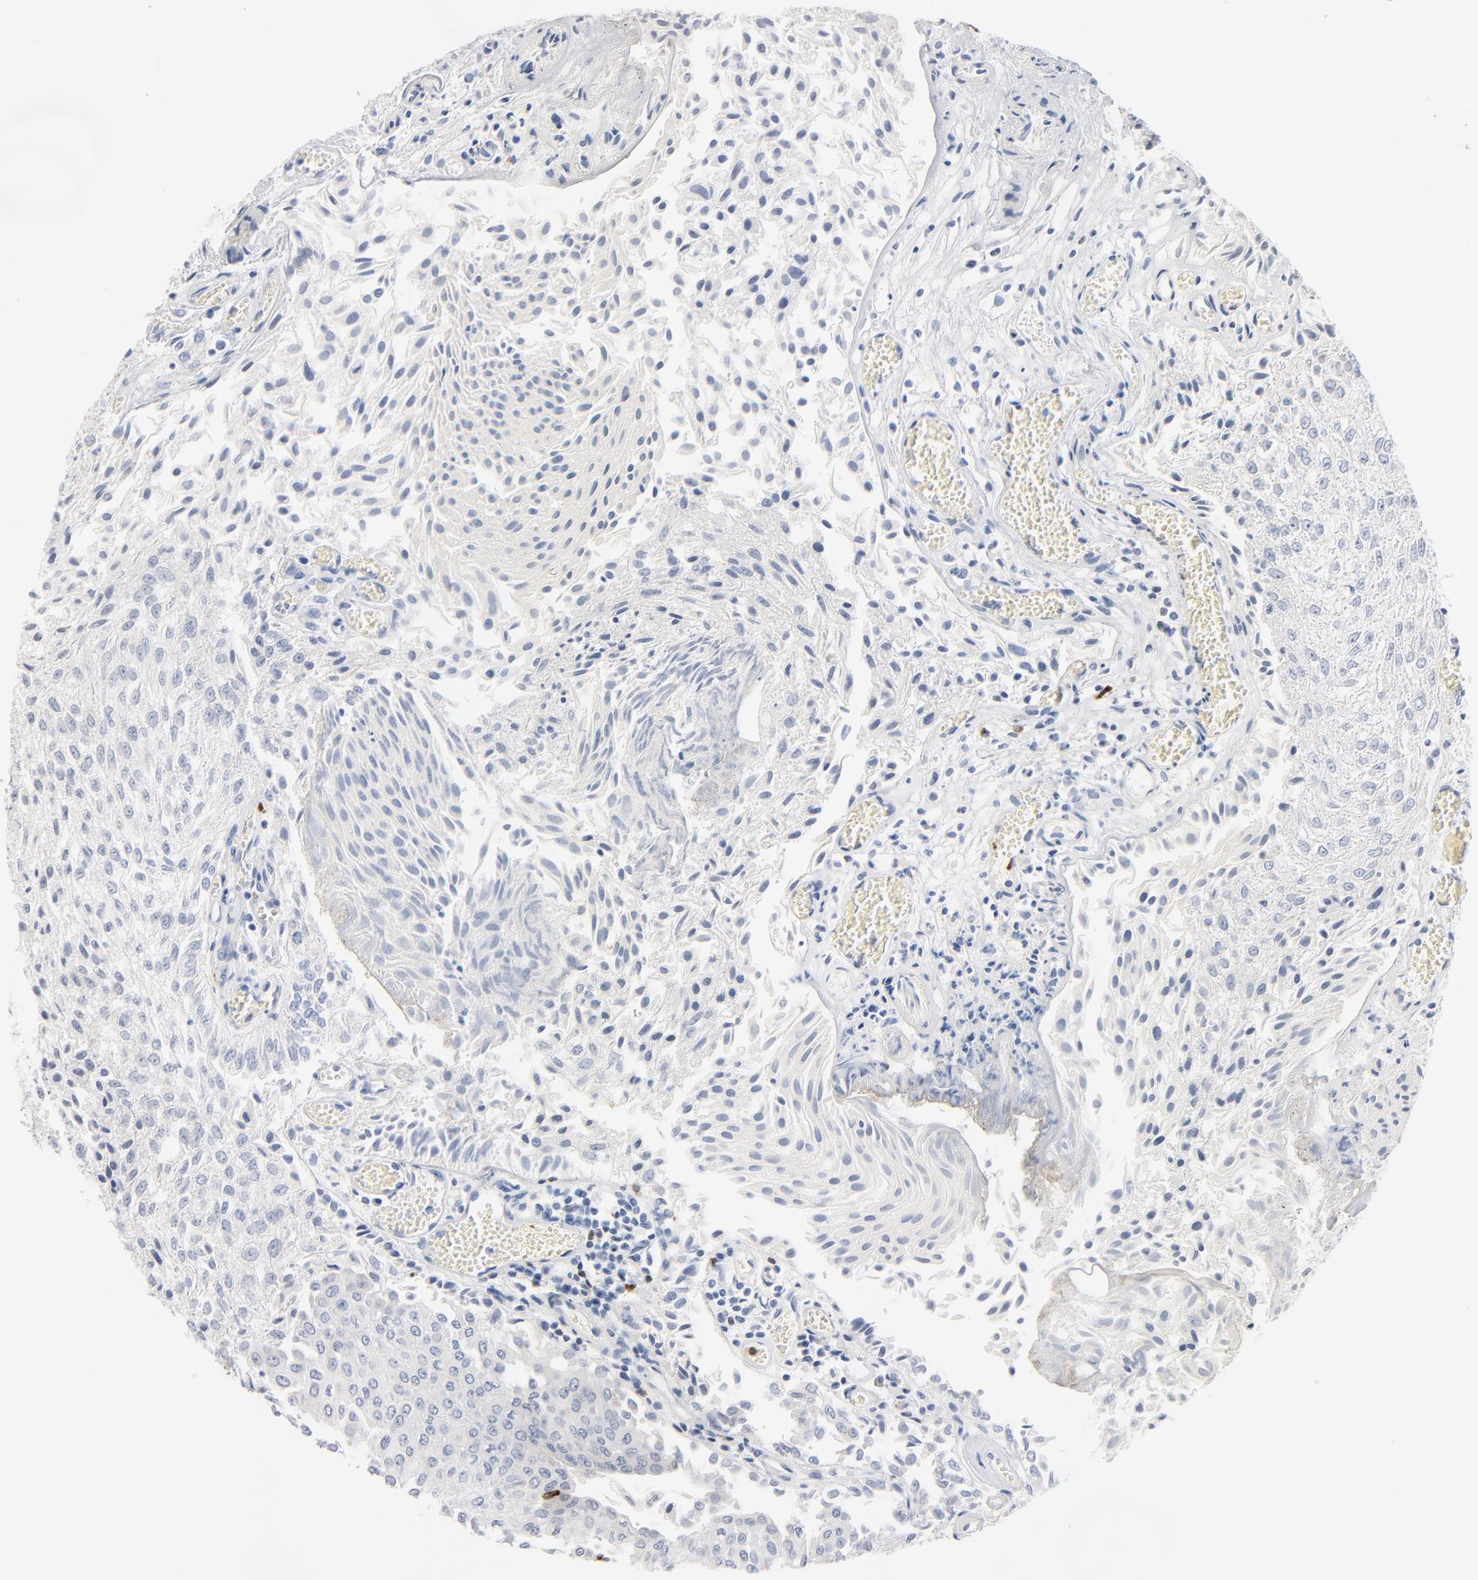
{"staining": {"intensity": "negative", "quantity": "none", "location": "none"}, "tissue": "urothelial cancer", "cell_type": "Tumor cells", "image_type": "cancer", "snomed": [{"axis": "morphology", "description": "Urothelial carcinoma, Low grade"}, {"axis": "topography", "description": "Urinary bladder"}], "caption": "Immunohistochemistry (IHC) photomicrograph of neoplastic tissue: human low-grade urothelial carcinoma stained with DAB shows no significant protein expression in tumor cells.", "gene": "GZMB", "patient": {"sex": "male", "age": 86}}